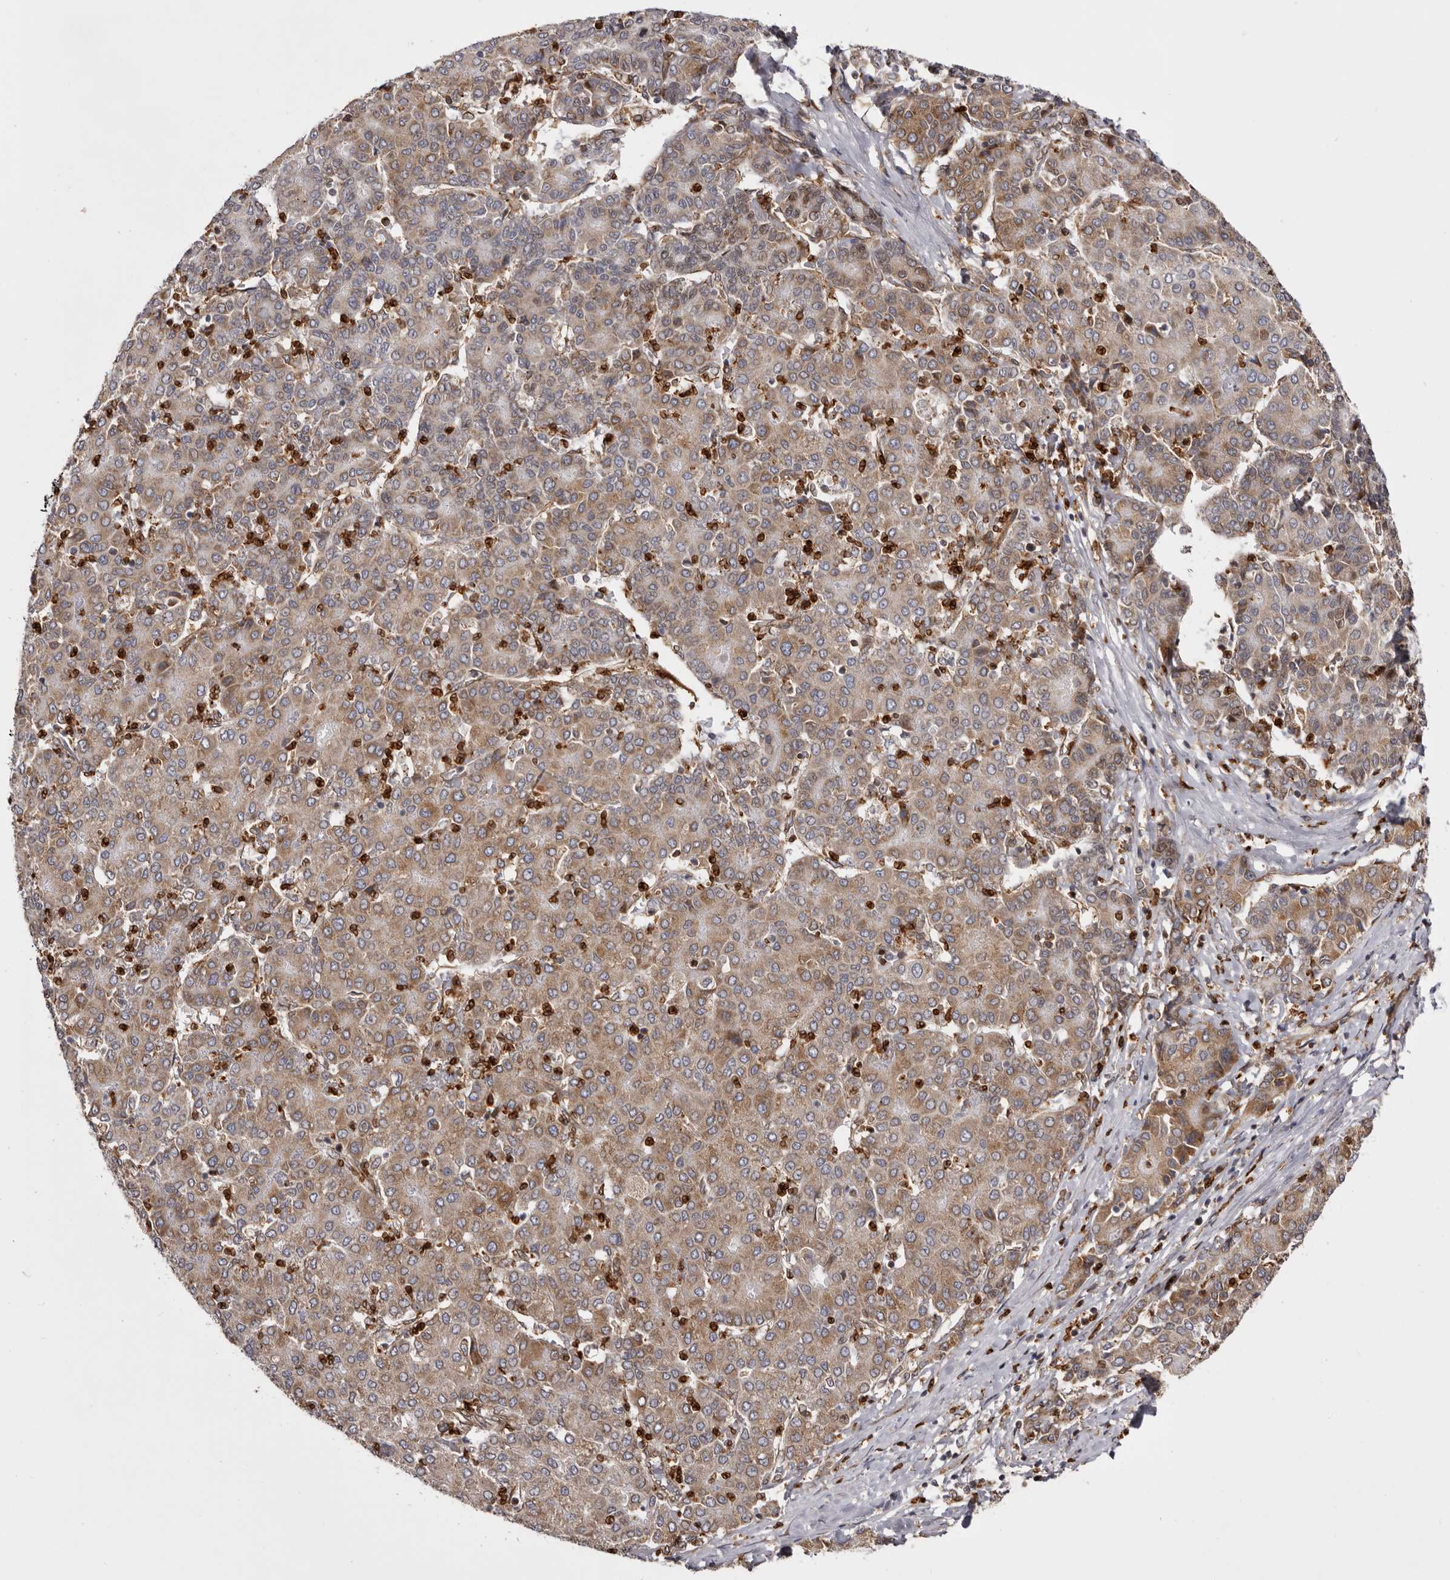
{"staining": {"intensity": "moderate", "quantity": ">75%", "location": "cytoplasmic/membranous"}, "tissue": "liver cancer", "cell_type": "Tumor cells", "image_type": "cancer", "snomed": [{"axis": "morphology", "description": "Carcinoma, Hepatocellular, NOS"}, {"axis": "topography", "description": "Liver"}], "caption": "An image showing moderate cytoplasmic/membranous positivity in about >75% of tumor cells in hepatocellular carcinoma (liver), as visualized by brown immunohistochemical staining.", "gene": "C4orf3", "patient": {"sex": "male", "age": 65}}